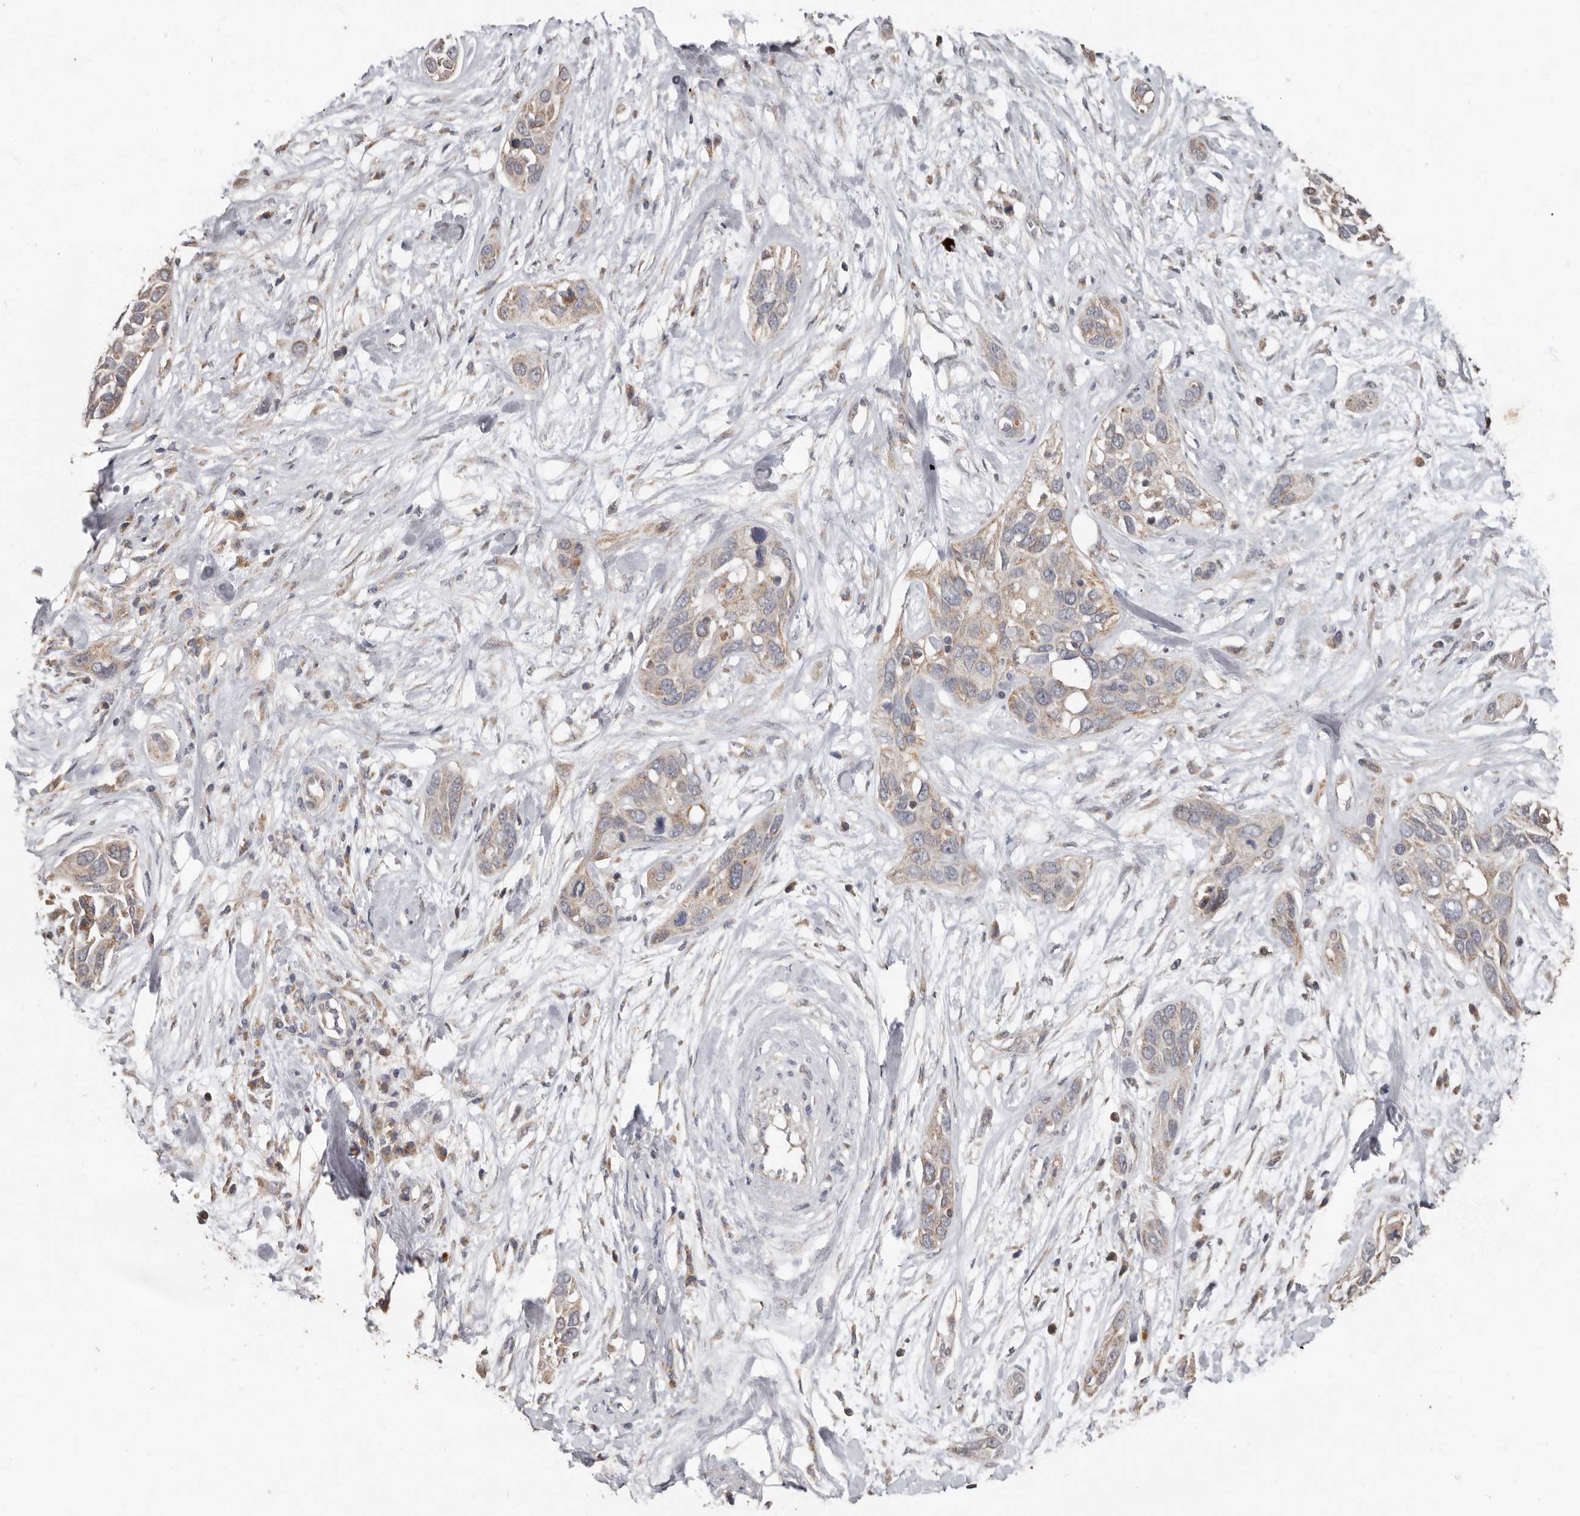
{"staining": {"intensity": "weak", "quantity": "<25%", "location": "cytoplasmic/membranous"}, "tissue": "pancreatic cancer", "cell_type": "Tumor cells", "image_type": "cancer", "snomed": [{"axis": "morphology", "description": "Adenocarcinoma, NOS"}, {"axis": "topography", "description": "Pancreas"}], "caption": "IHC histopathology image of human pancreatic cancer (adenocarcinoma) stained for a protein (brown), which shows no positivity in tumor cells.", "gene": "KIF26B", "patient": {"sex": "female", "age": 60}}